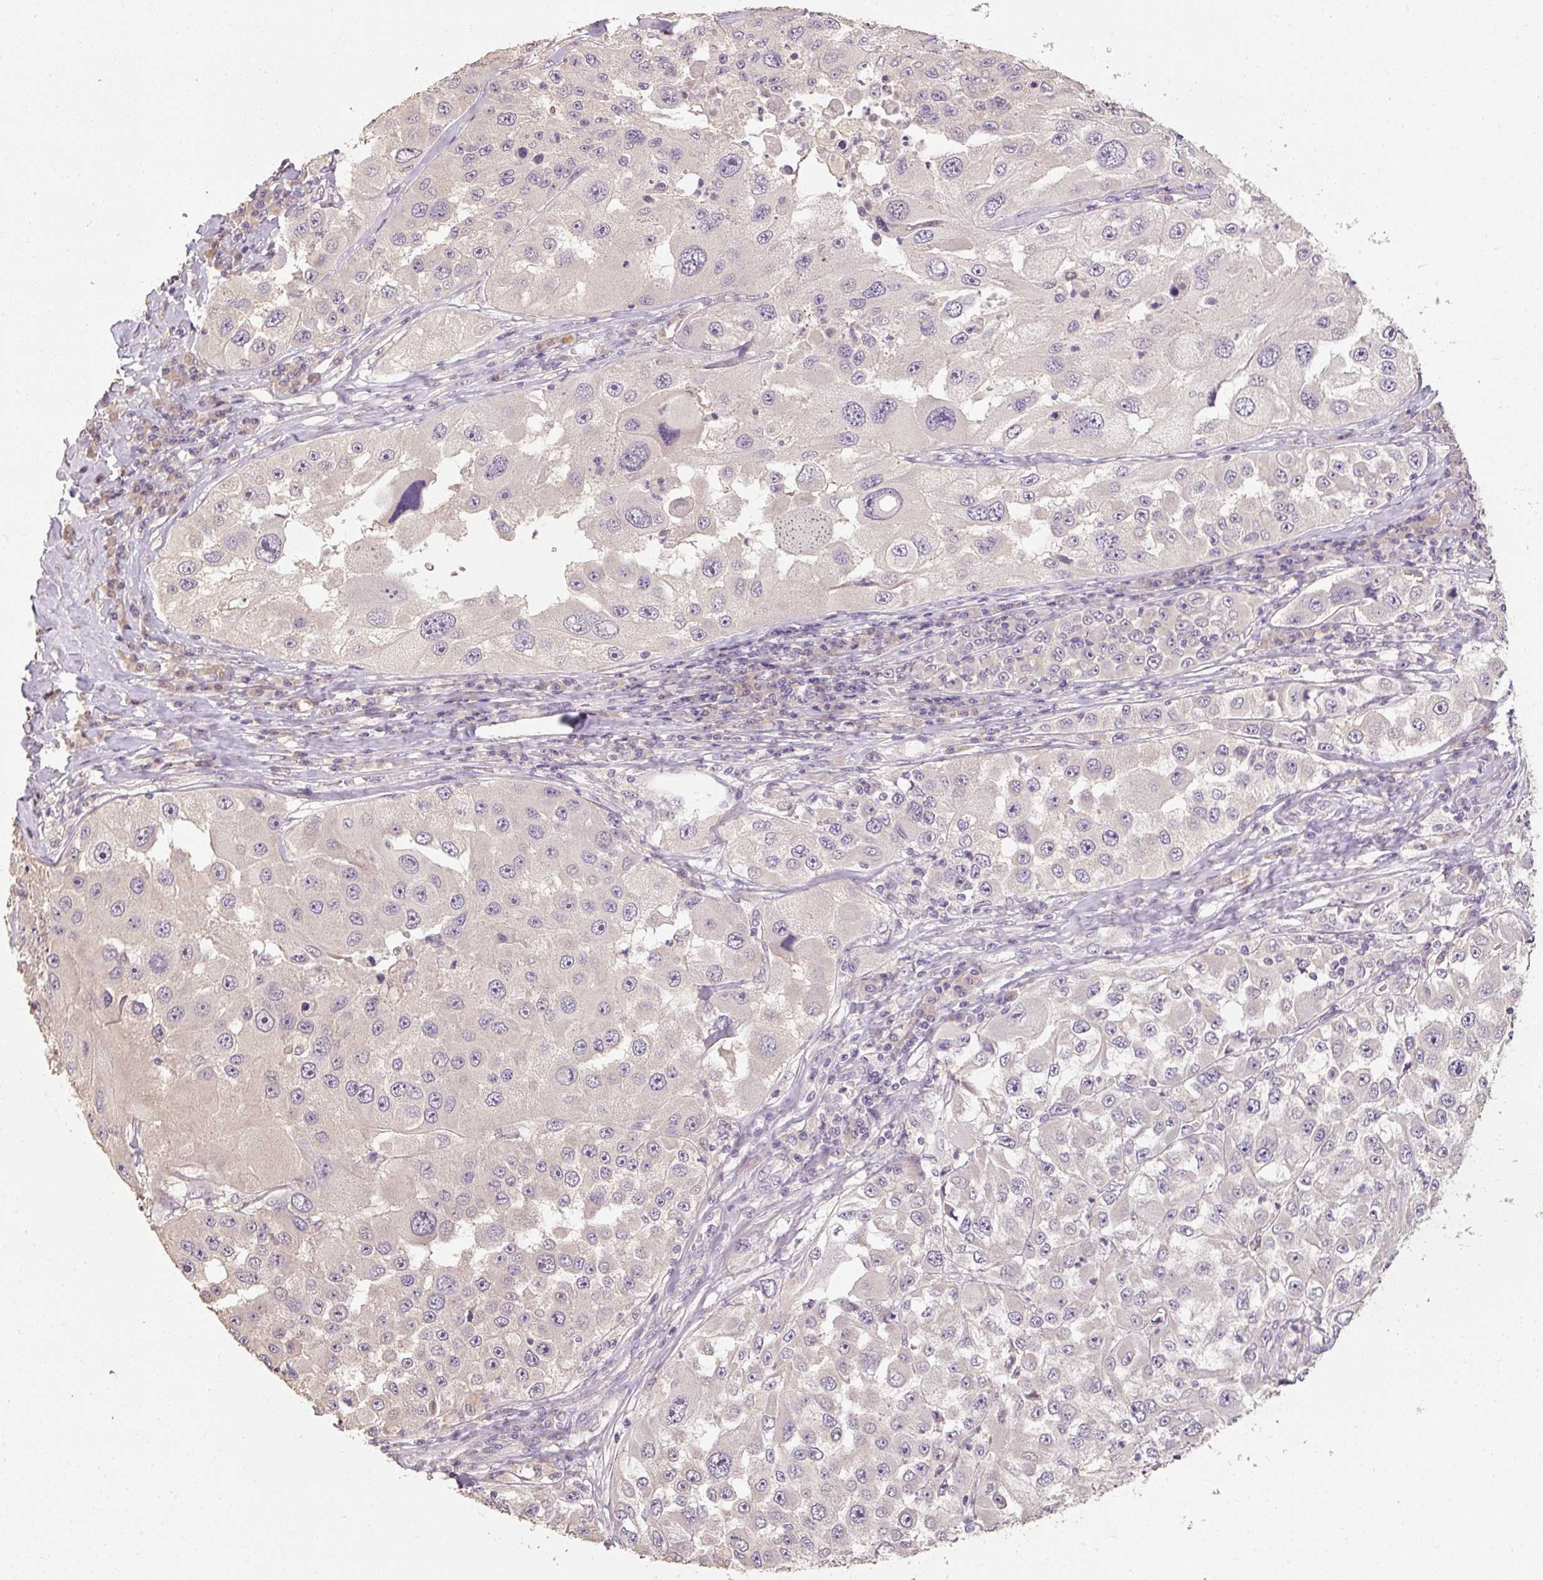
{"staining": {"intensity": "negative", "quantity": "none", "location": "none"}, "tissue": "melanoma", "cell_type": "Tumor cells", "image_type": "cancer", "snomed": [{"axis": "morphology", "description": "Malignant melanoma, Metastatic site"}, {"axis": "topography", "description": "Lymph node"}], "caption": "Immunohistochemical staining of malignant melanoma (metastatic site) reveals no significant staining in tumor cells.", "gene": "CFAP65", "patient": {"sex": "male", "age": 62}}